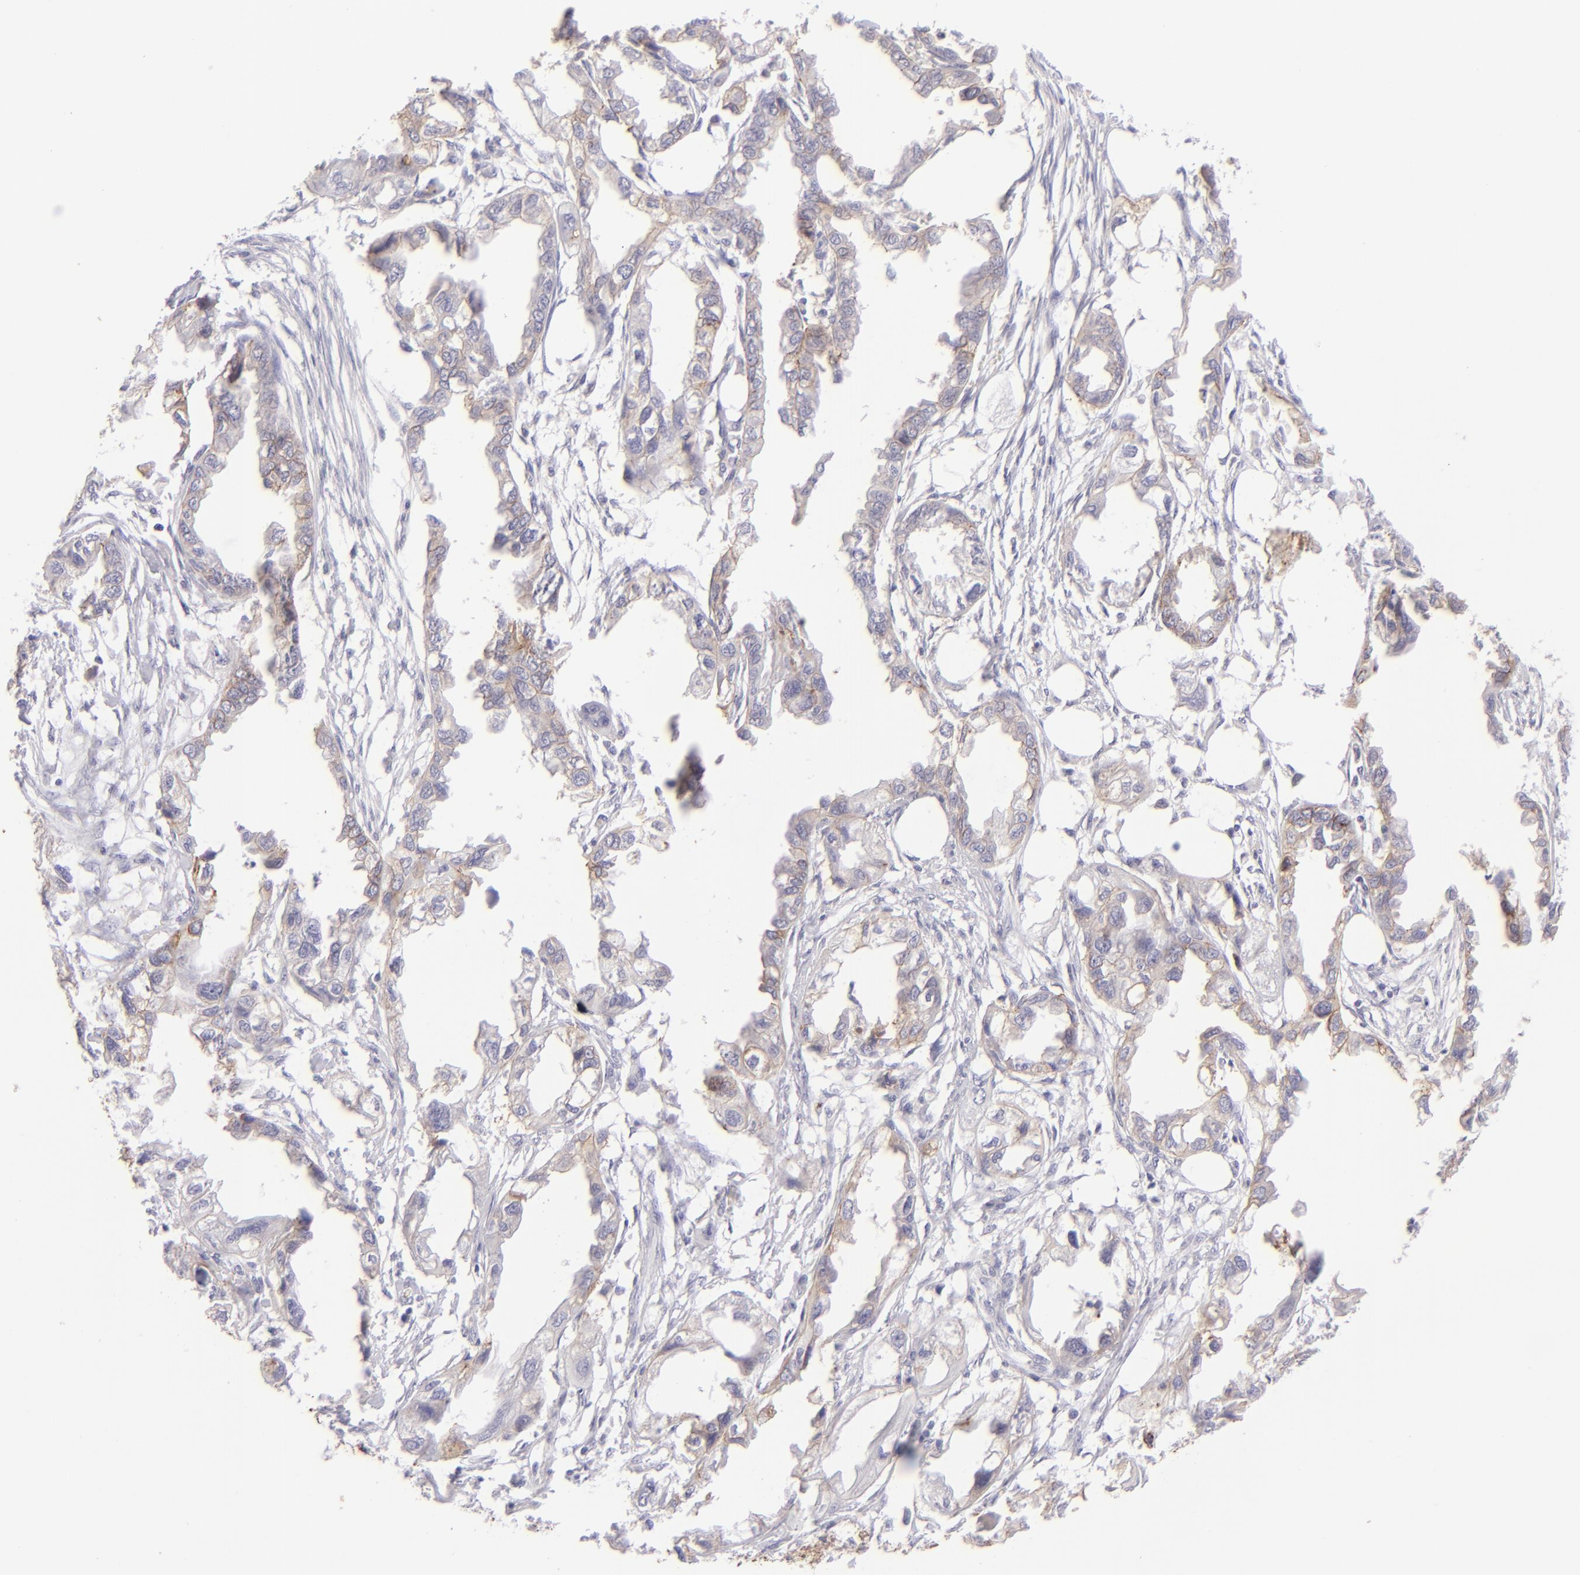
{"staining": {"intensity": "moderate", "quantity": ">75%", "location": "cytoplasmic/membranous"}, "tissue": "endometrial cancer", "cell_type": "Tumor cells", "image_type": "cancer", "snomed": [{"axis": "morphology", "description": "Adenocarcinoma, NOS"}, {"axis": "topography", "description": "Endometrium"}], "caption": "Endometrial cancer tissue reveals moderate cytoplasmic/membranous expression in about >75% of tumor cells", "gene": "CLDN4", "patient": {"sex": "female", "age": 67}}